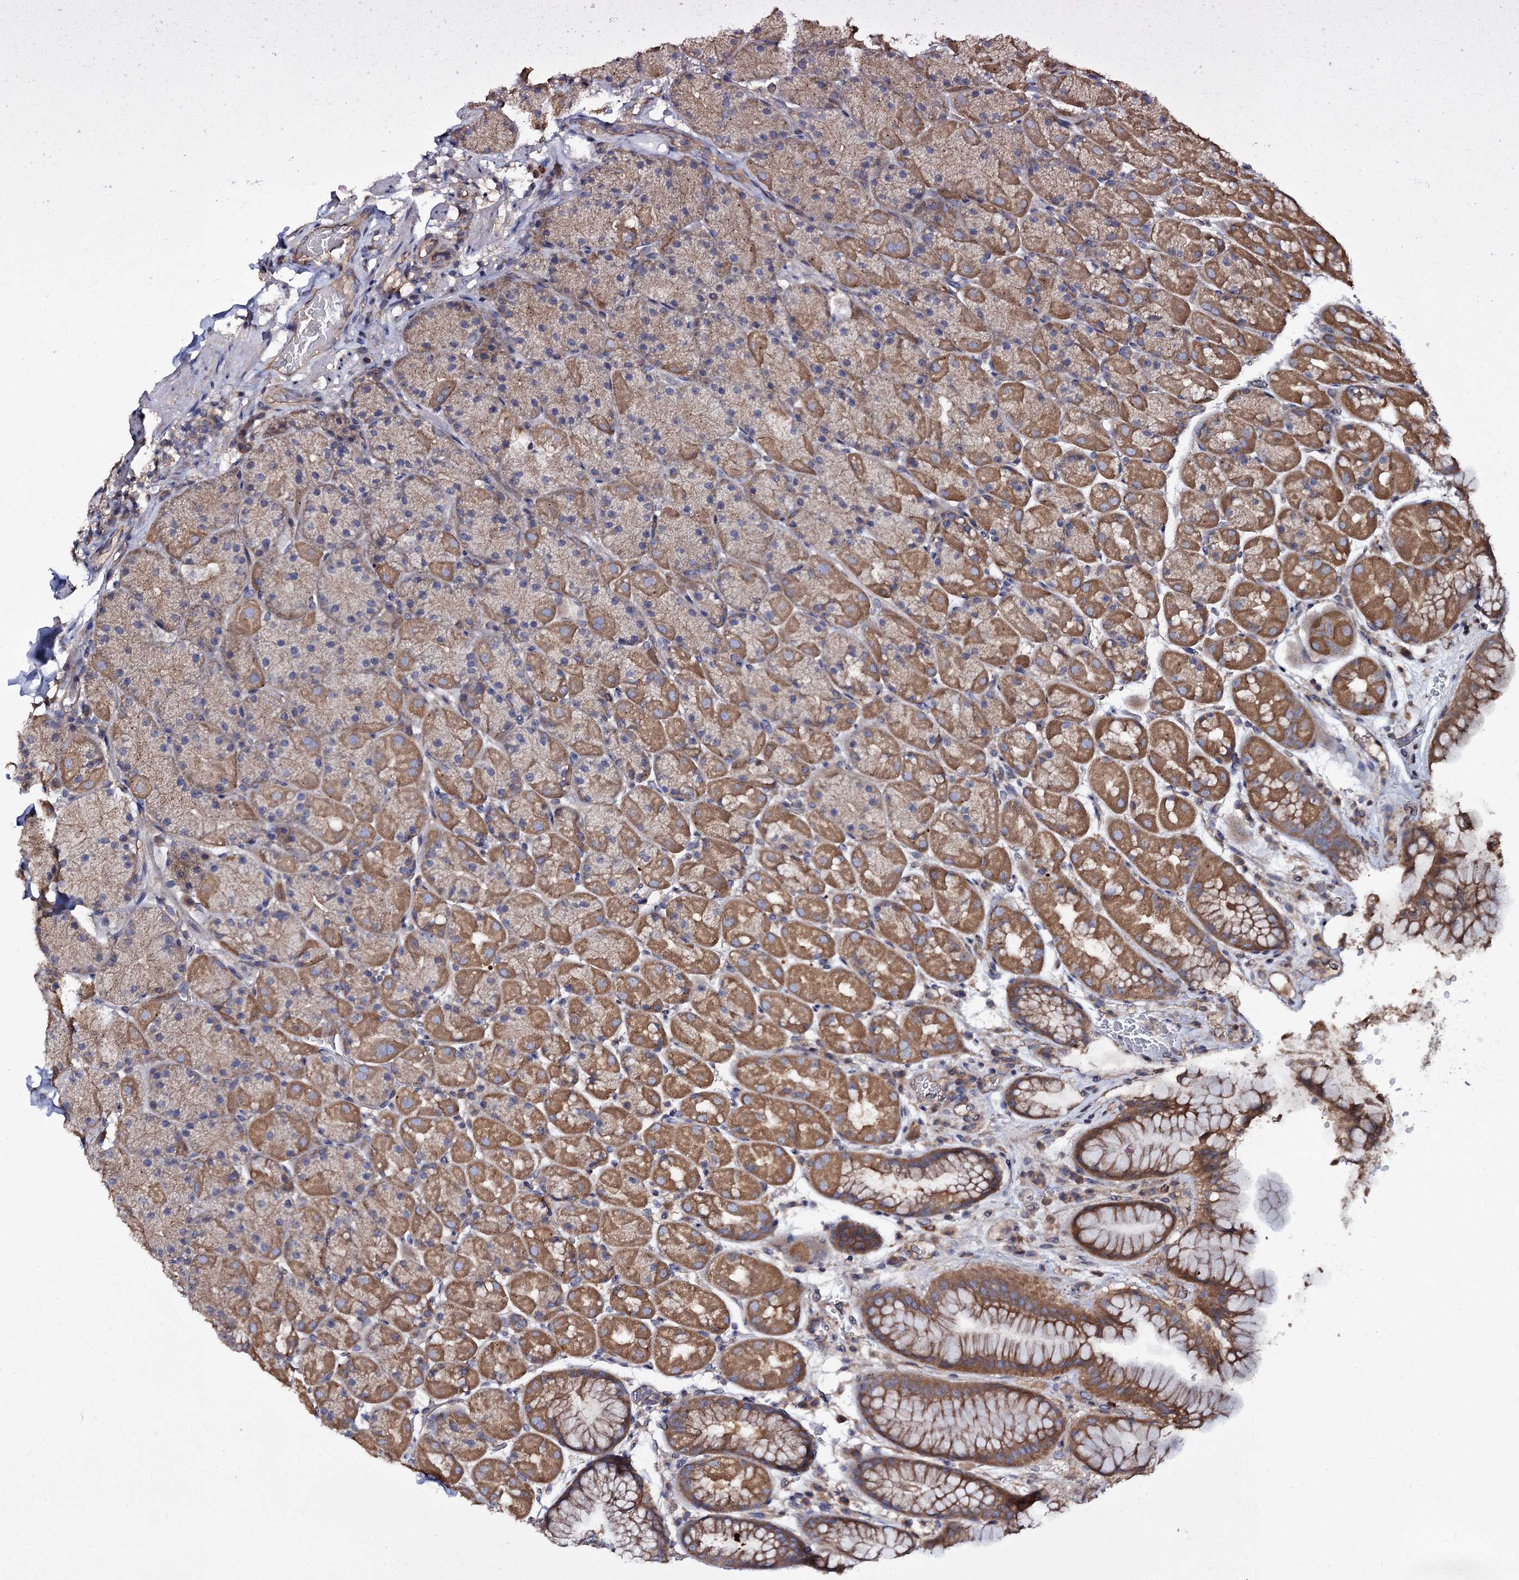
{"staining": {"intensity": "moderate", "quantity": ">75%", "location": "cytoplasmic/membranous"}, "tissue": "stomach", "cell_type": "Glandular cells", "image_type": "normal", "snomed": [{"axis": "morphology", "description": "Normal tissue, NOS"}, {"axis": "topography", "description": "Stomach, upper"}, {"axis": "topography", "description": "Stomach, lower"}], "caption": "DAB immunohistochemical staining of benign human stomach reveals moderate cytoplasmic/membranous protein expression in approximately >75% of glandular cells.", "gene": "TTC23", "patient": {"sex": "male", "age": 67}}